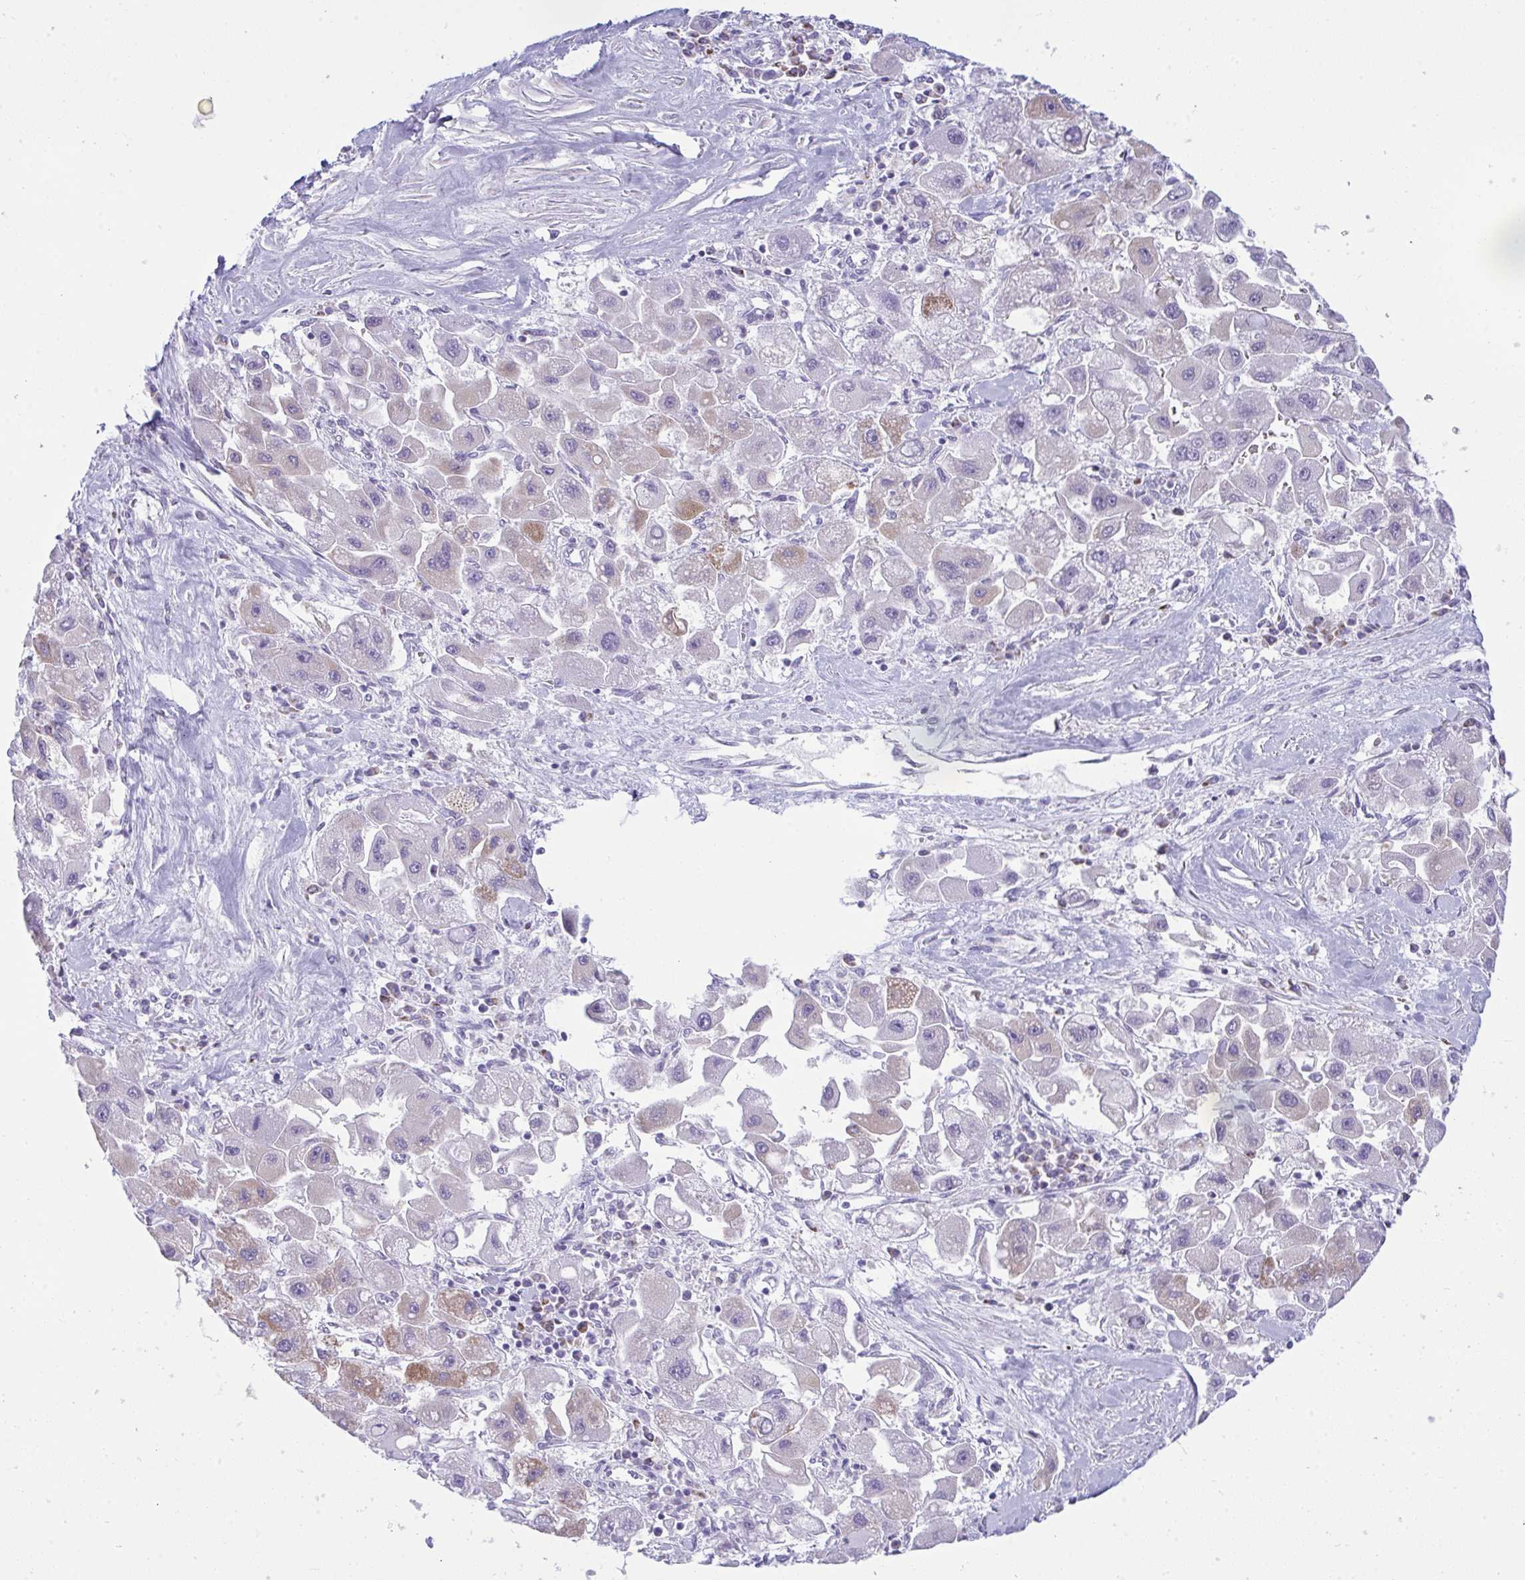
{"staining": {"intensity": "moderate", "quantity": "<25%", "location": "cytoplasmic/membranous"}, "tissue": "liver cancer", "cell_type": "Tumor cells", "image_type": "cancer", "snomed": [{"axis": "morphology", "description": "Carcinoma, Hepatocellular, NOS"}, {"axis": "topography", "description": "Liver"}], "caption": "Immunohistochemical staining of liver hepatocellular carcinoma displays low levels of moderate cytoplasmic/membranous protein expression in about <25% of tumor cells. Using DAB (brown) and hematoxylin (blue) stains, captured at high magnification using brightfield microscopy.", "gene": "PLA2G12B", "patient": {"sex": "male", "age": 24}}